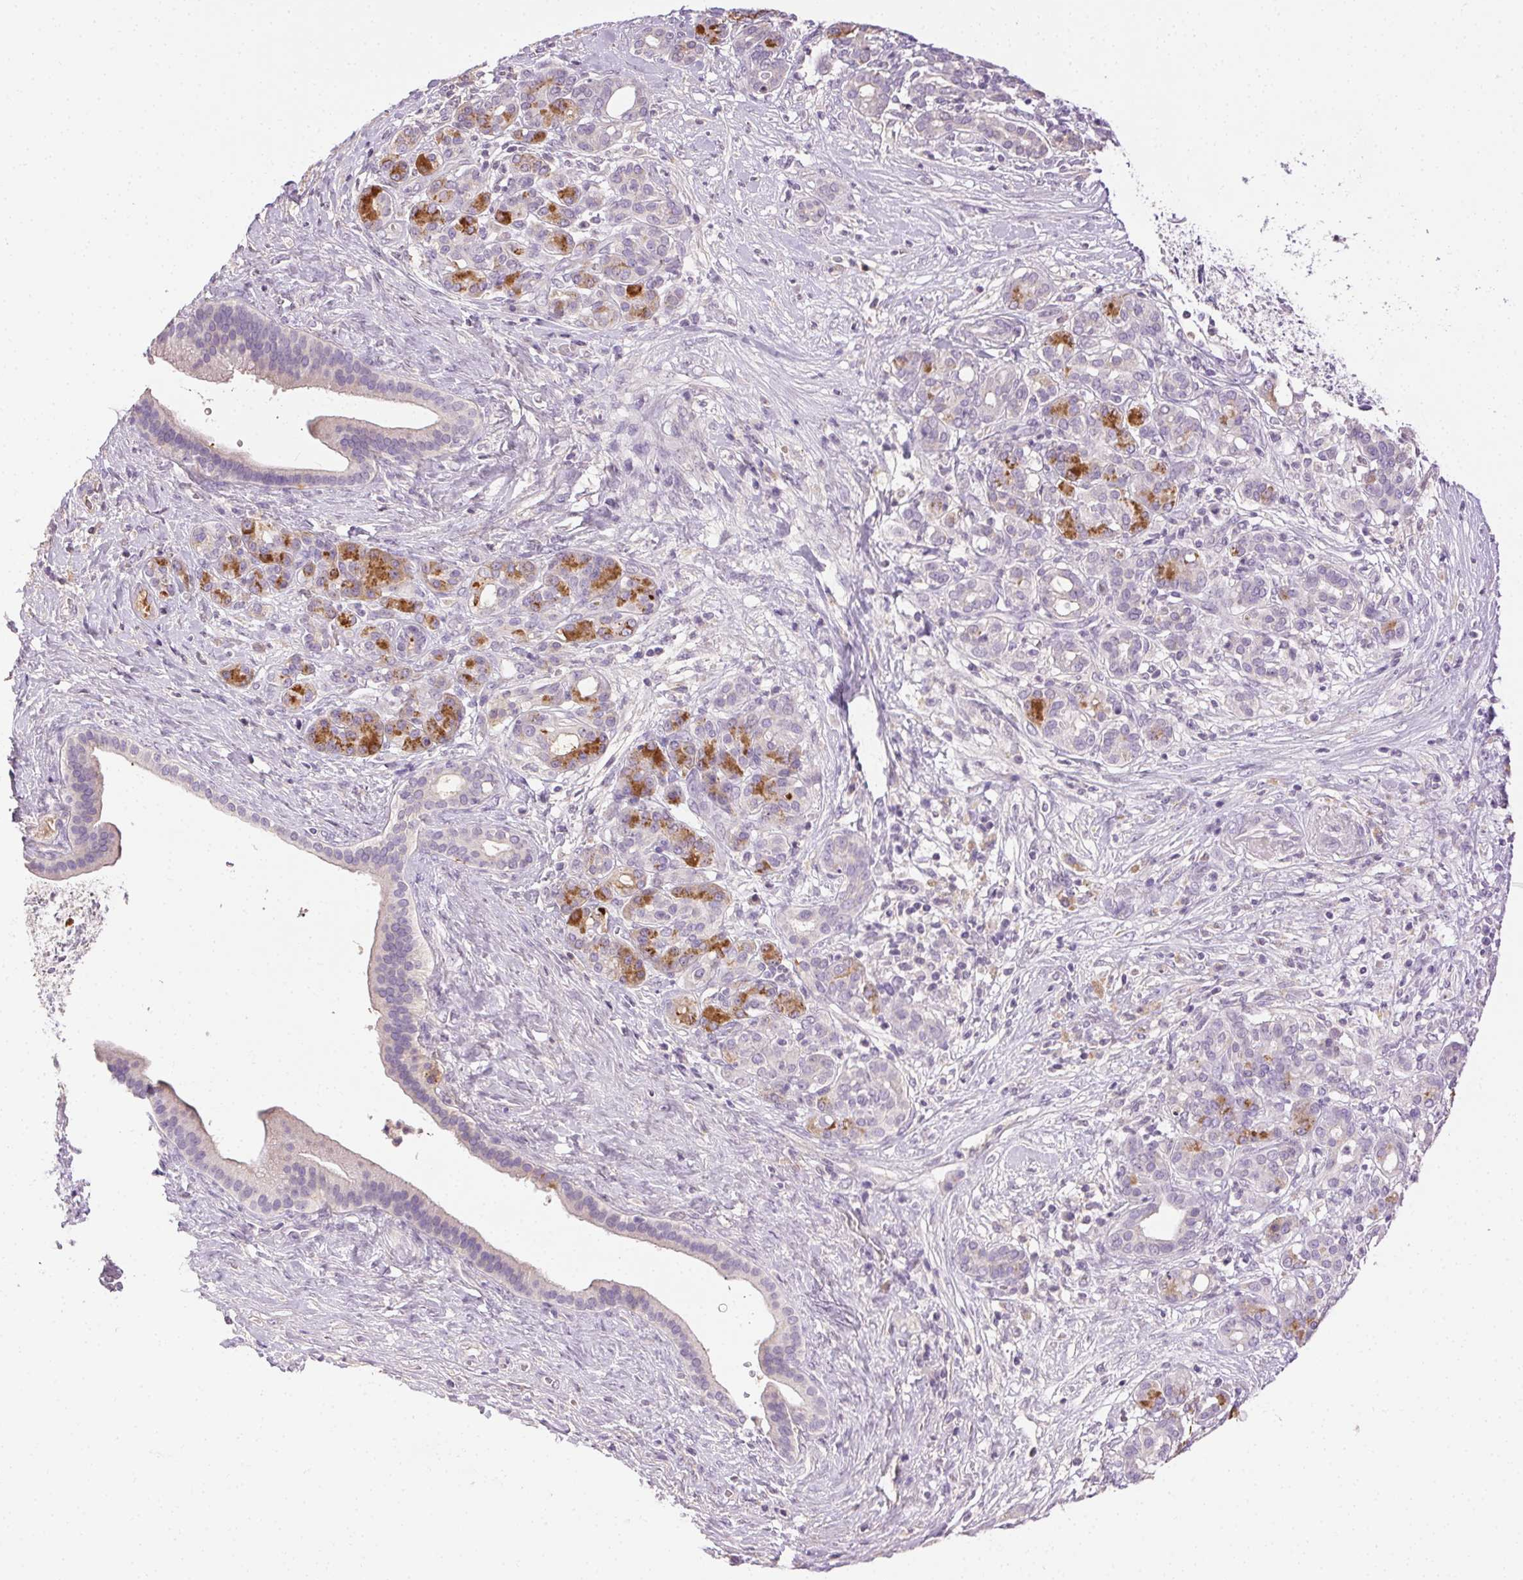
{"staining": {"intensity": "moderate", "quantity": "<25%", "location": "cytoplasmic/membranous"}, "tissue": "pancreatic cancer", "cell_type": "Tumor cells", "image_type": "cancer", "snomed": [{"axis": "morphology", "description": "Adenocarcinoma, NOS"}, {"axis": "topography", "description": "Pancreas"}], "caption": "A brown stain shows moderate cytoplasmic/membranous expression of a protein in human pancreatic adenocarcinoma tumor cells.", "gene": "BPIFB2", "patient": {"sex": "male", "age": 44}}